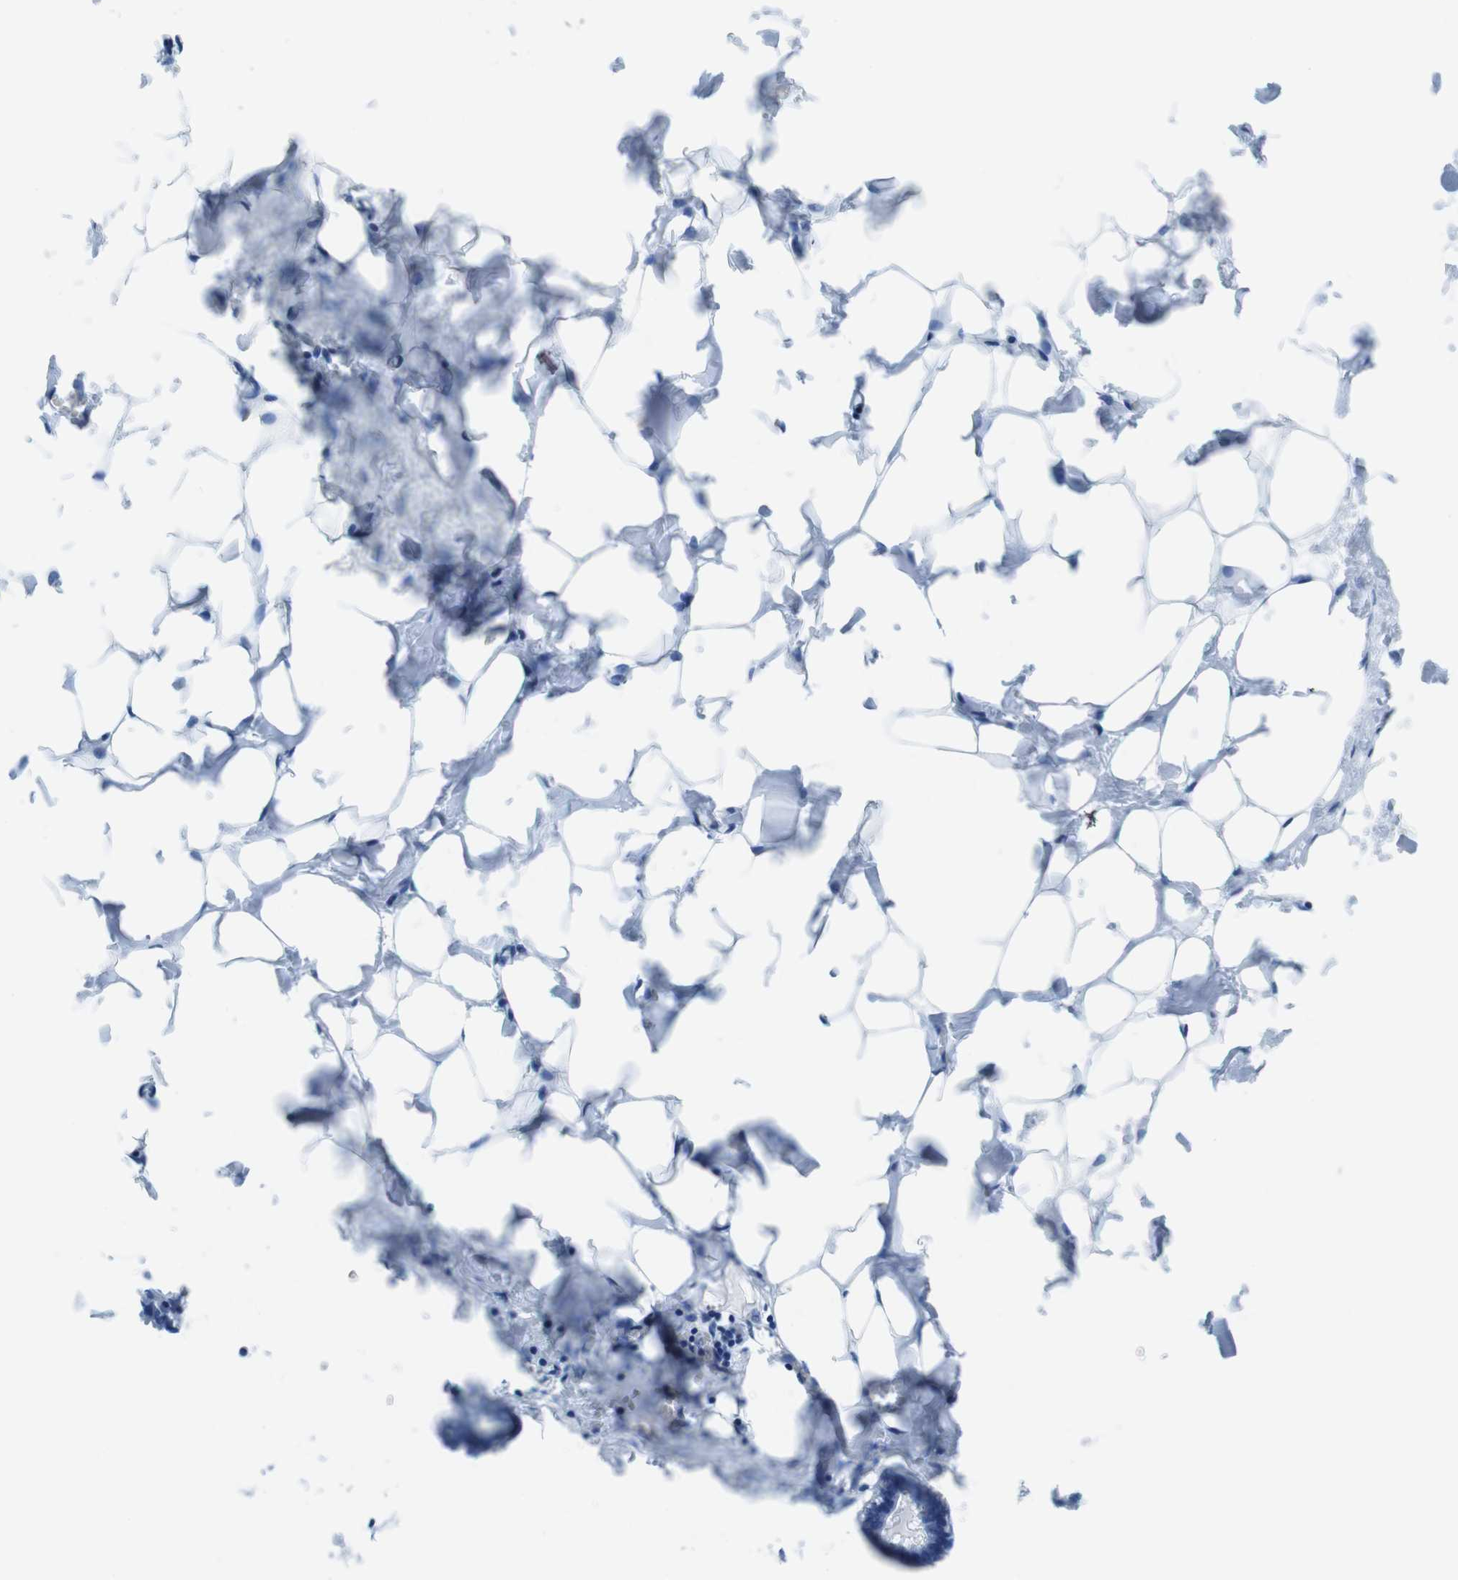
{"staining": {"intensity": "negative", "quantity": "none", "location": "none"}, "tissue": "breast", "cell_type": "Adipocytes", "image_type": "normal", "snomed": [{"axis": "morphology", "description": "Normal tissue, NOS"}, {"axis": "topography", "description": "Breast"}], "caption": "Normal breast was stained to show a protein in brown. There is no significant positivity in adipocytes. (DAB (3,3'-diaminobenzidine) IHC visualized using brightfield microscopy, high magnification).", "gene": "ASIC5", "patient": {"sex": "female", "age": 27}}